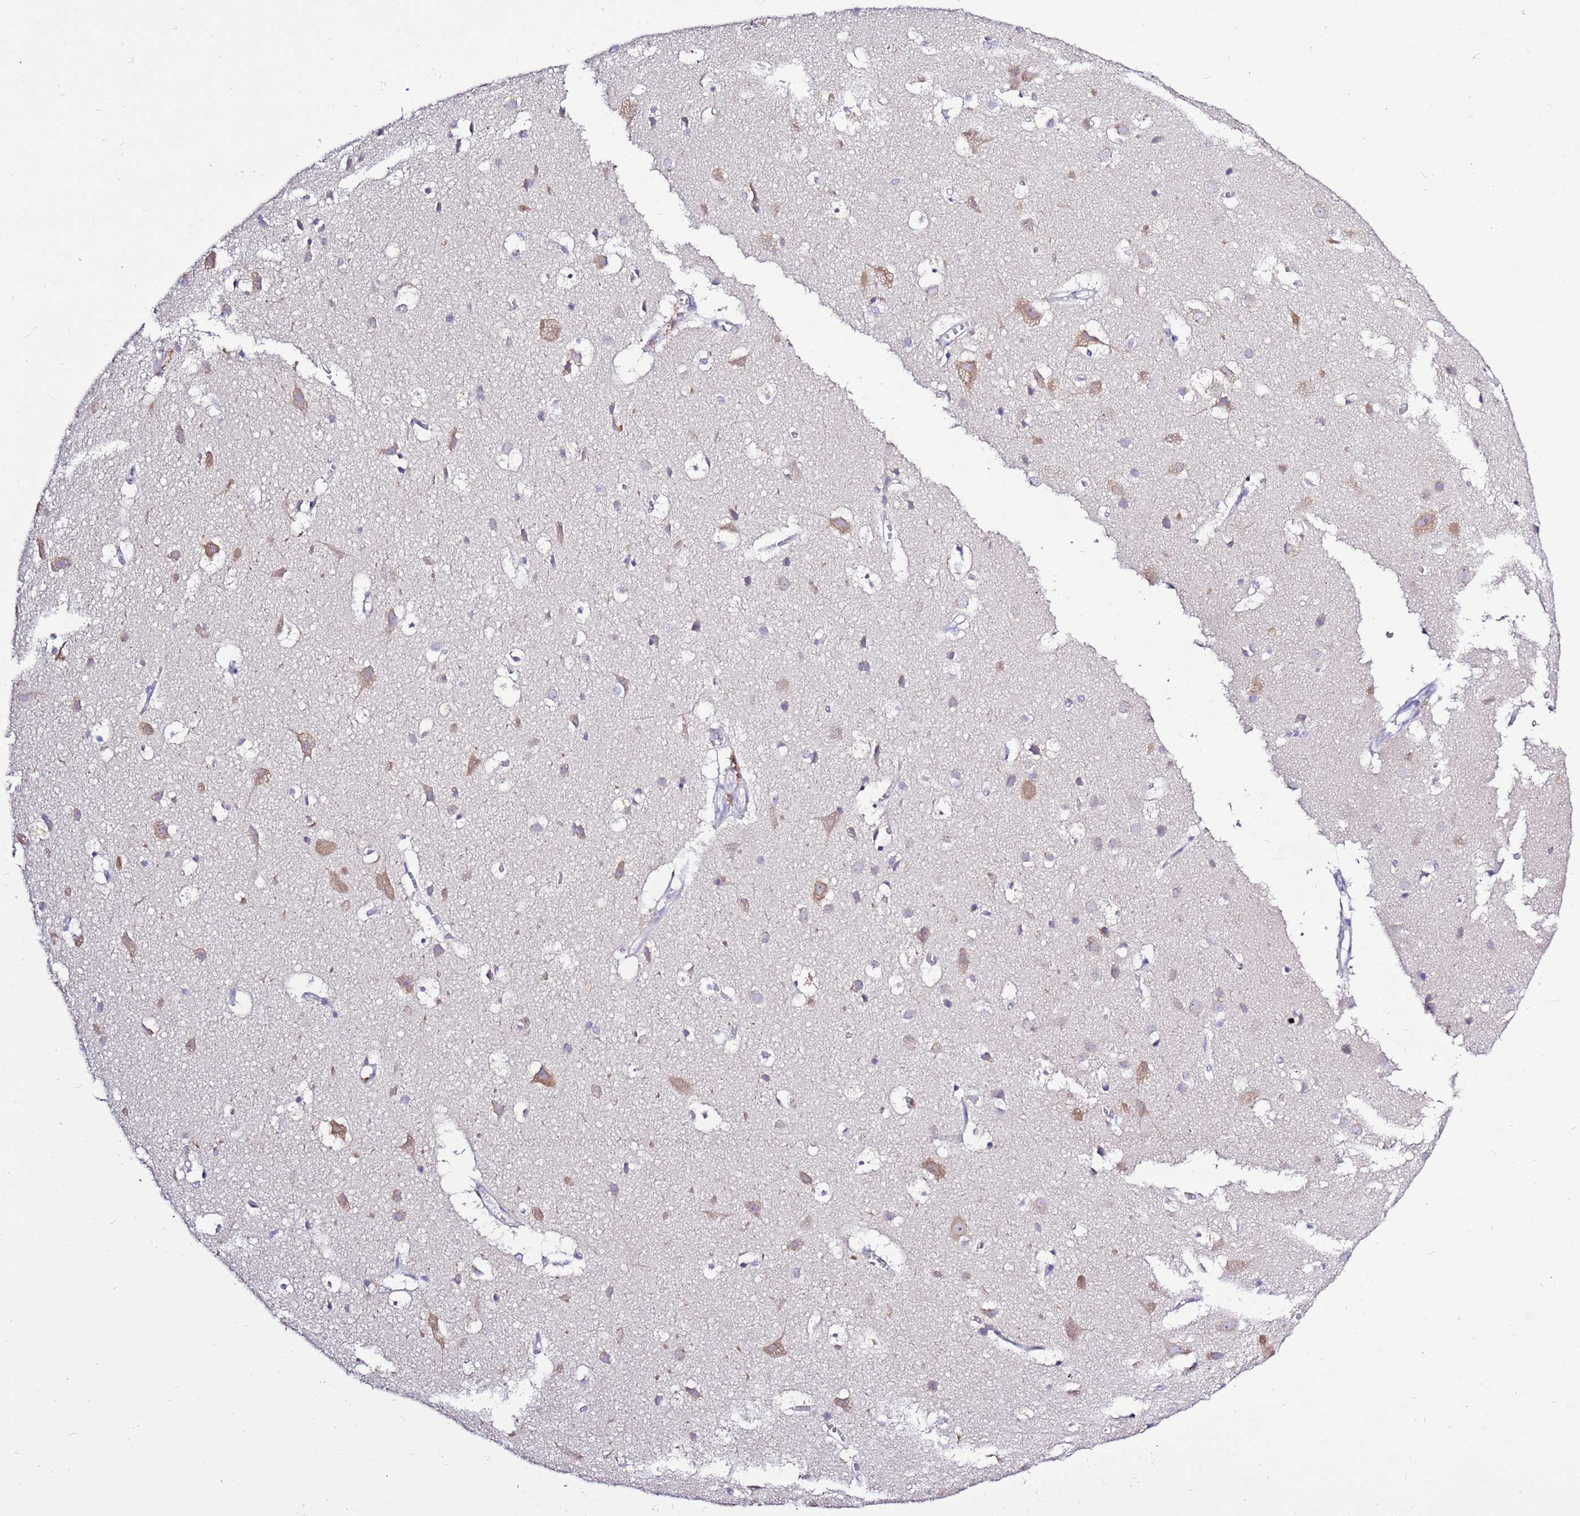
{"staining": {"intensity": "negative", "quantity": "none", "location": "none"}, "tissue": "cerebral cortex", "cell_type": "Endothelial cells", "image_type": "normal", "snomed": [{"axis": "morphology", "description": "Normal tissue, NOS"}, {"axis": "topography", "description": "Cerebral cortex"}], "caption": "High magnification brightfield microscopy of benign cerebral cortex stained with DAB (brown) and counterstained with hematoxylin (blue): endothelial cells show no significant expression.", "gene": "GLCE", "patient": {"sex": "male", "age": 54}}